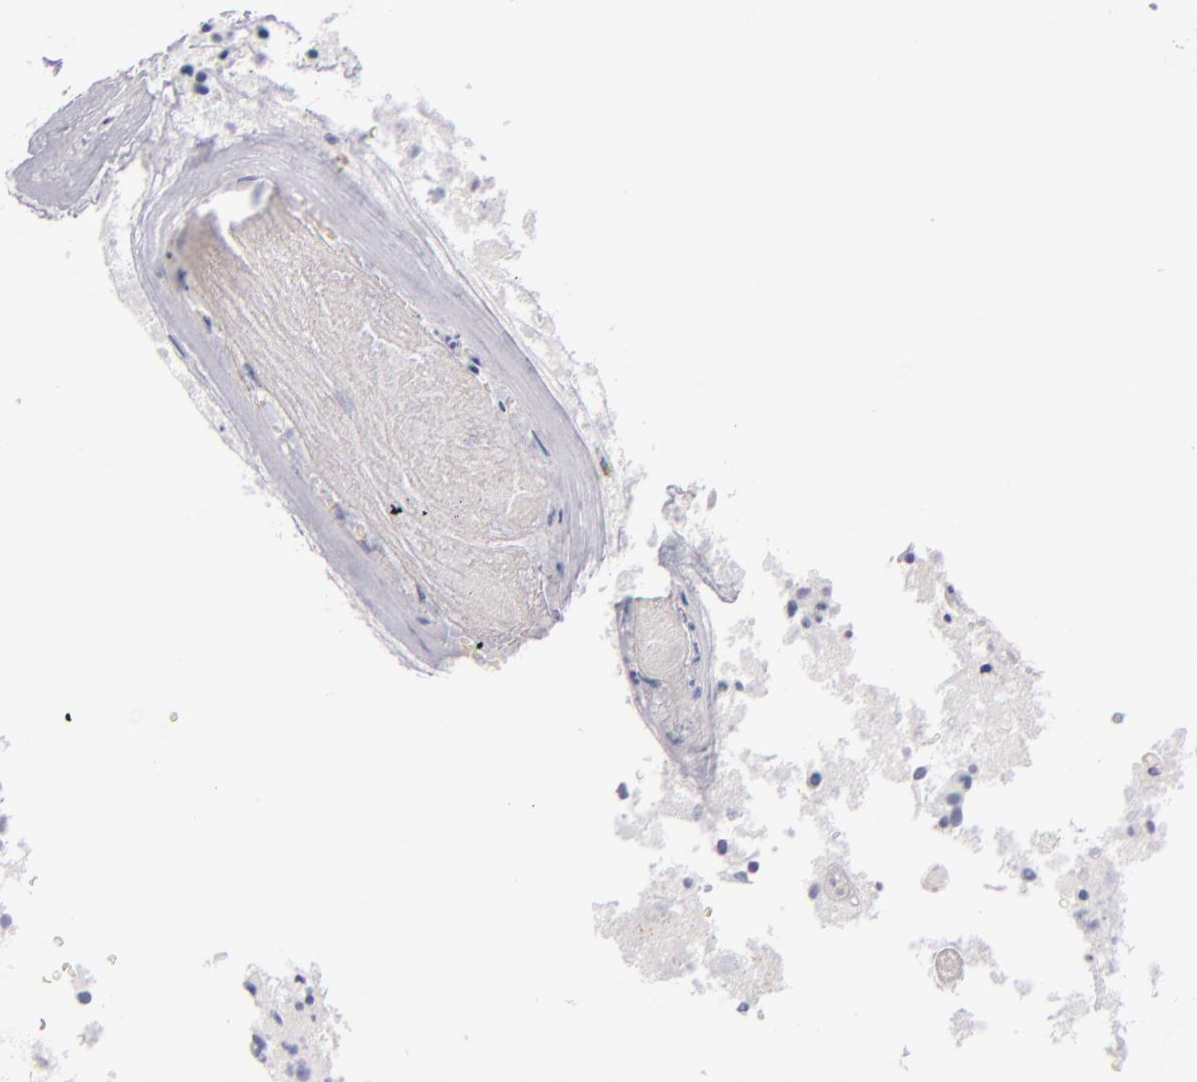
{"staining": {"intensity": "negative", "quantity": "none", "location": "none"}, "tissue": "glioma", "cell_type": "Tumor cells", "image_type": "cancer", "snomed": [{"axis": "morphology", "description": "Glioma, malignant, High grade"}, {"axis": "topography", "description": "Brain"}], "caption": "DAB (3,3'-diaminobenzidine) immunohistochemical staining of human glioma displays no significant expression in tumor cells. (DAB immunohistochemistry (IHC) with hematoxylin counter stain).", "gene": "FABP1", "patient": {"sex": "male", "age": 69}}